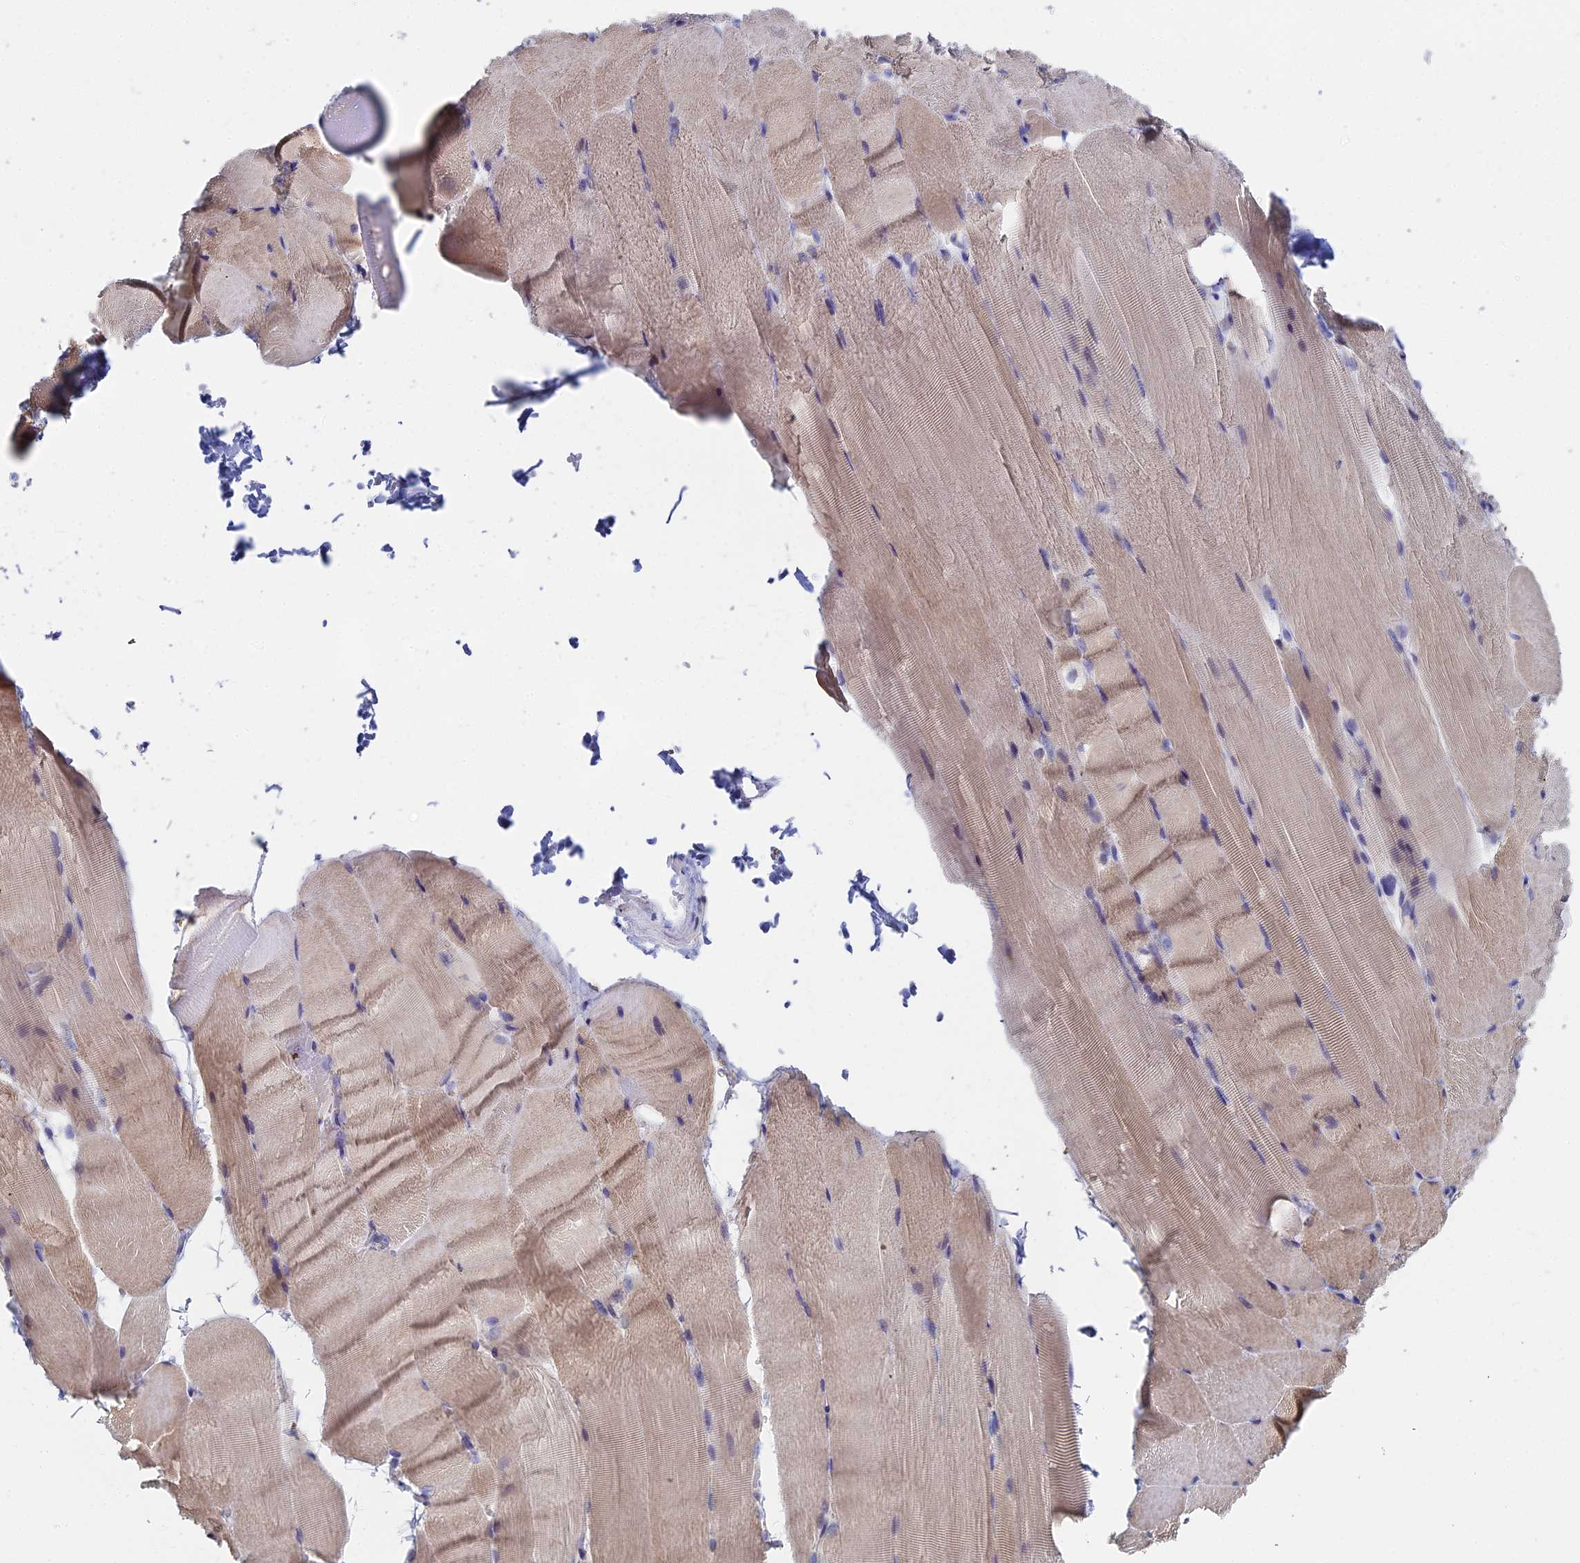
{"staining": {"intensity": "weak", "quantity": "25%-75%", "location": "cytoplasmic/membranous"}, "tissue": "skeletal muscle", "cell_type": "Myocytes", "image_type": "normal", "snomed": [{"axis": "morphology", "description": "Normal tissue, NOS"}, {"axis": "topography", "description": "Skeletal muscle"}, {"axis": "topography", "description": "Parathyroid gland"}], "caption": "This histopathology image reveals IHC staining of unremarkable skeletal muscle, with low weak cytoplasmic/membranous positivity in about 25%-75% of myocytes.", "gene": "SPOCK2", "patient": {"sex": "female", "age": 37}}